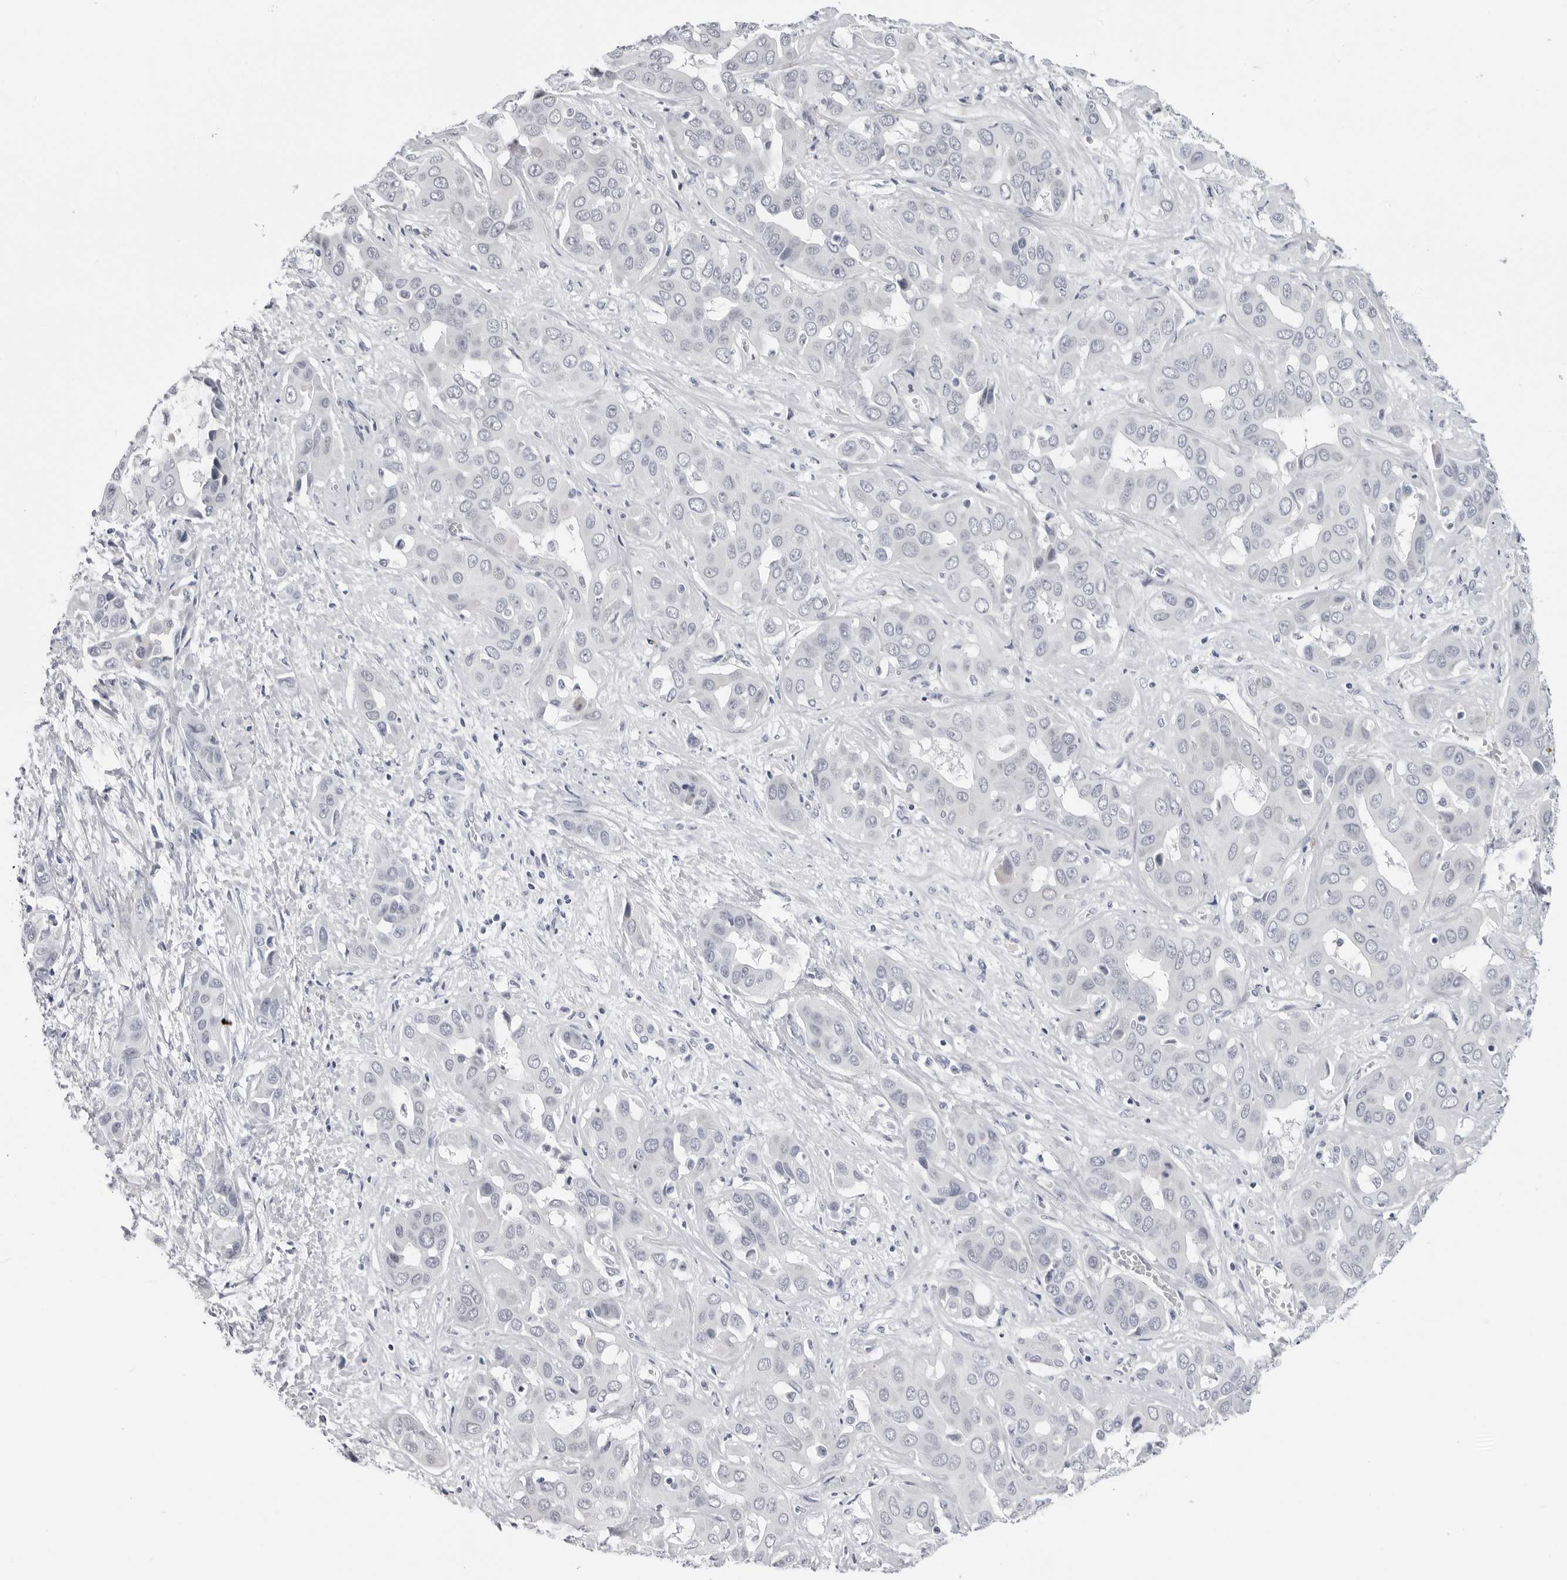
{"staining": {"intensity": "negative", "quantity": "none", "location": "none"}, "tissue": "liver cancer", "cell_type": "Tumor cells", "image_type": "cancer", "snomed": [{"axis": "morphology", "description": "Cholangiocarcinoma"}, {"axis": "topography", "description": "Liver"}], "caption": "This is a image of IHC staining of liver cholangiocarcinoma, which shows no staining in tumor cells.", "gene": "PGA3", "patient": {"sex": "female", "age": 52}}